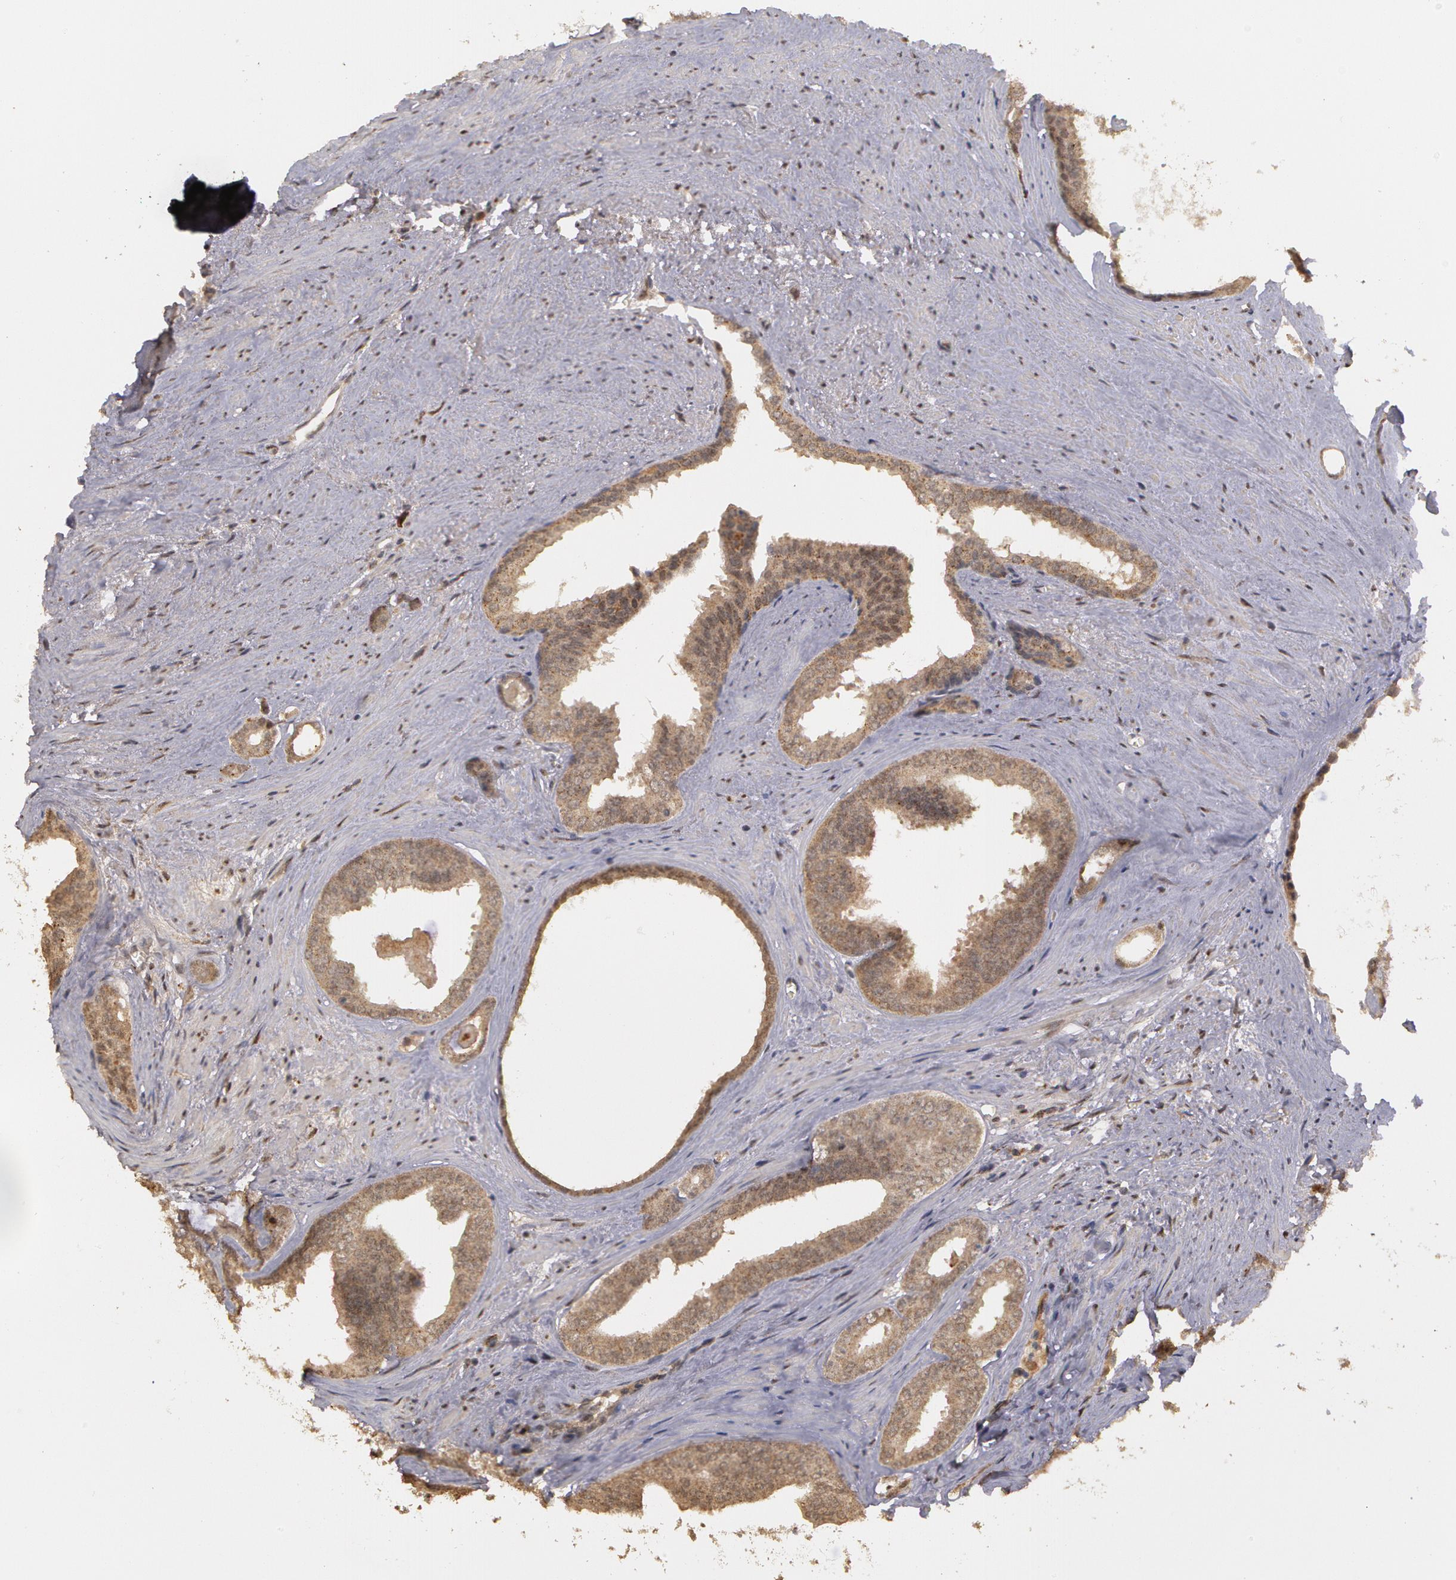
{"staining": {"intensity": "strong", "quantity": ">75%", "location": "cytoplasmic/membranous"}, "tissue": "prostate cancer", "cell_type": "Tumor cells", "image_type": "cancer", "snomed": [{"axis": "morphology", "description": "Adenocarcinoma, Medium grade"}, {"axis": "topography", "description": "Prostate"}], "caption": "DAB immunohistochemical staining of human prostate adenocarcinoma (medium-grade) reveals strong cytoplasmic/membranous protein positivity in approximately >75% of tumor cells.", "gene": "GLIS1", "patient": {"sex": "male", "age": 79}}